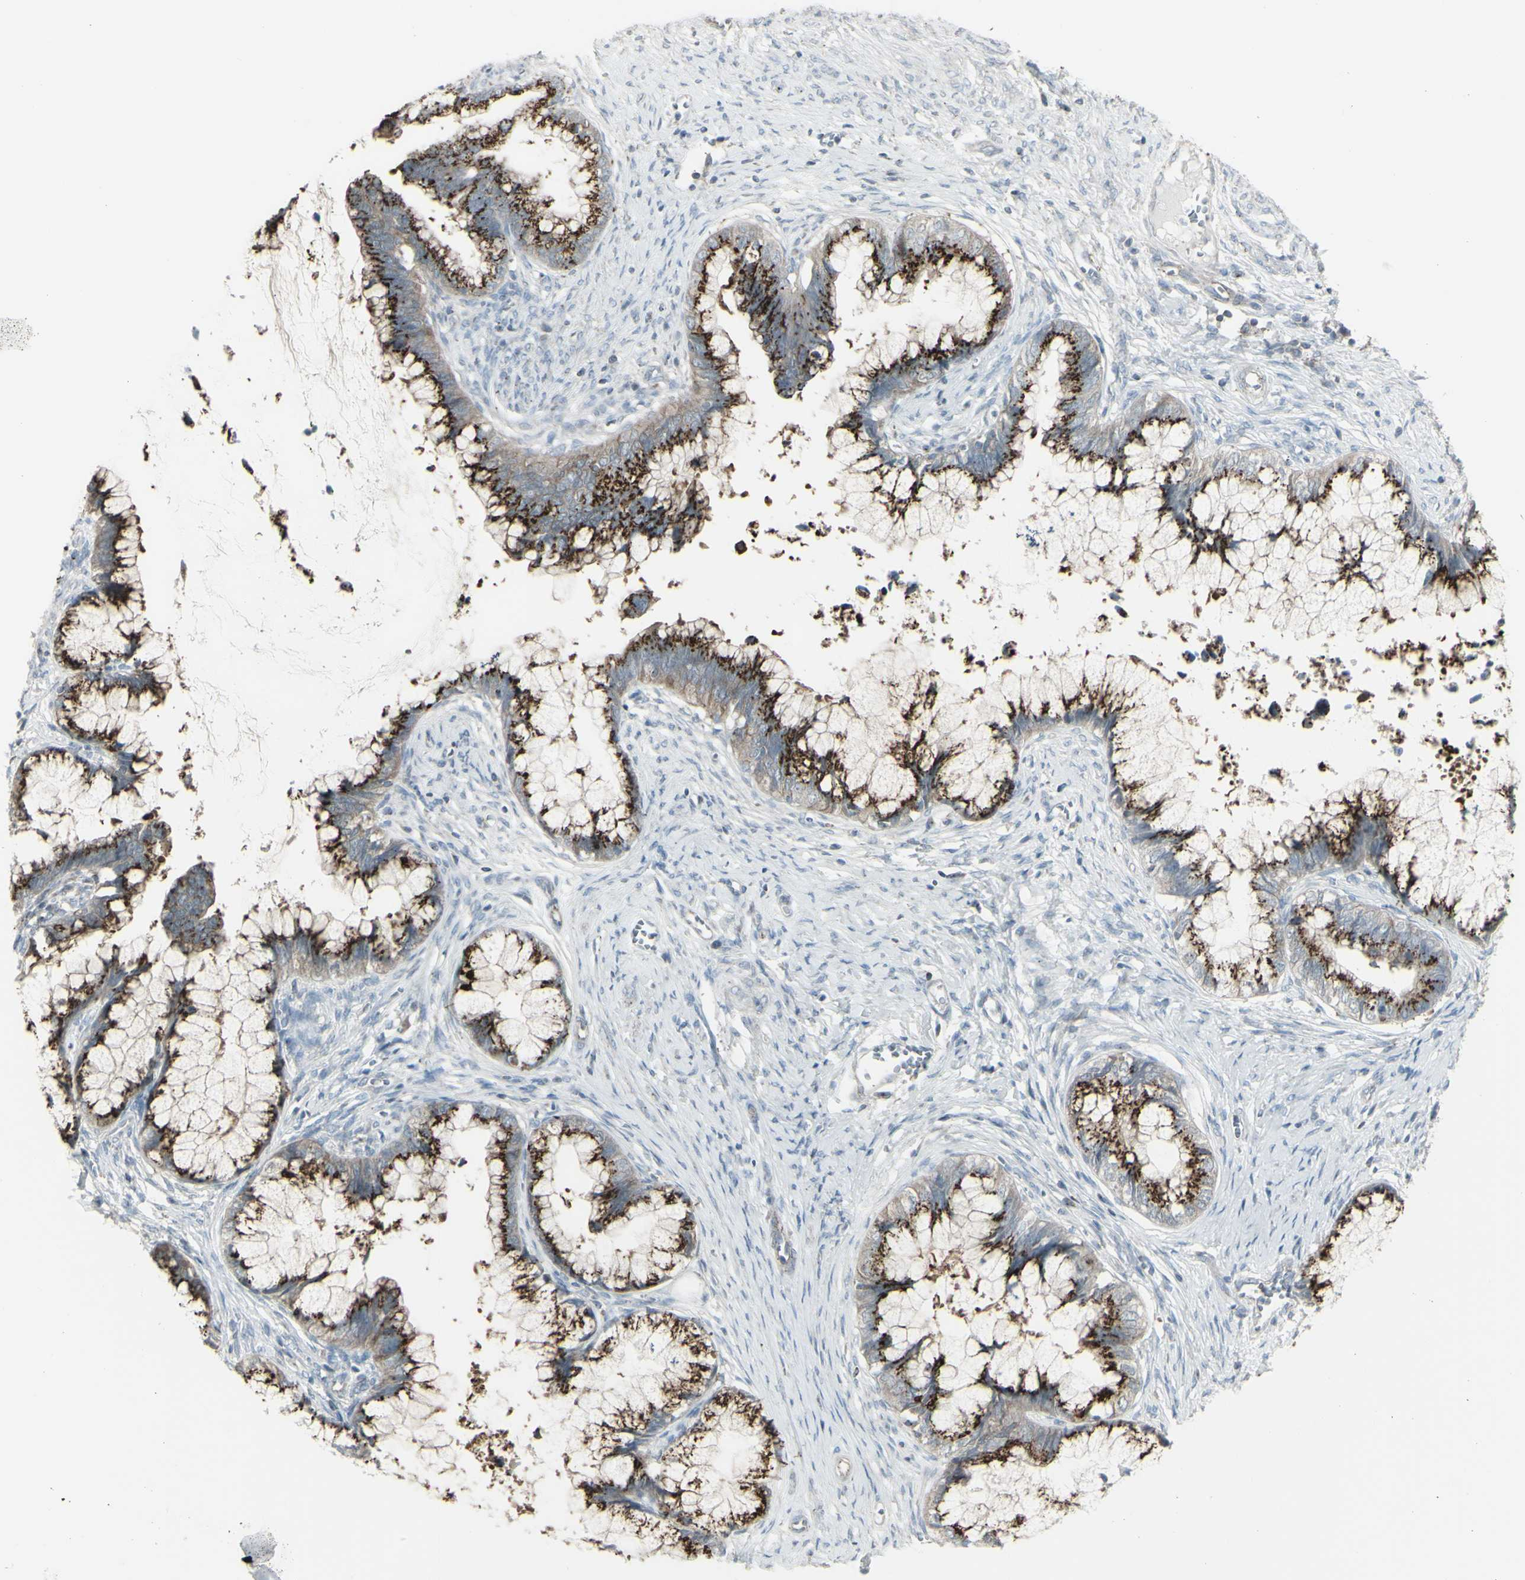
{"staining": {"intensity": "strong", "quantity": ">75%", "location": "cytoplasmic/membranous"}, "tissue": "cervical cancer", "cell_type": "Tumor cells", "image_type": "cancer", "snomed": [{"axis": "morphology", "description": "Adenocarcinoma, NOS"}, {"axis": "topography", "description": "Cervix"}], "caption": "A high amount of strong cytoplasmic/membranous positivity is present in about >75% of tumor cells in cervical adenocarcinoma tissue.", "gene": "GALNT6", "patient": {"sex": "female", "age": 44}}